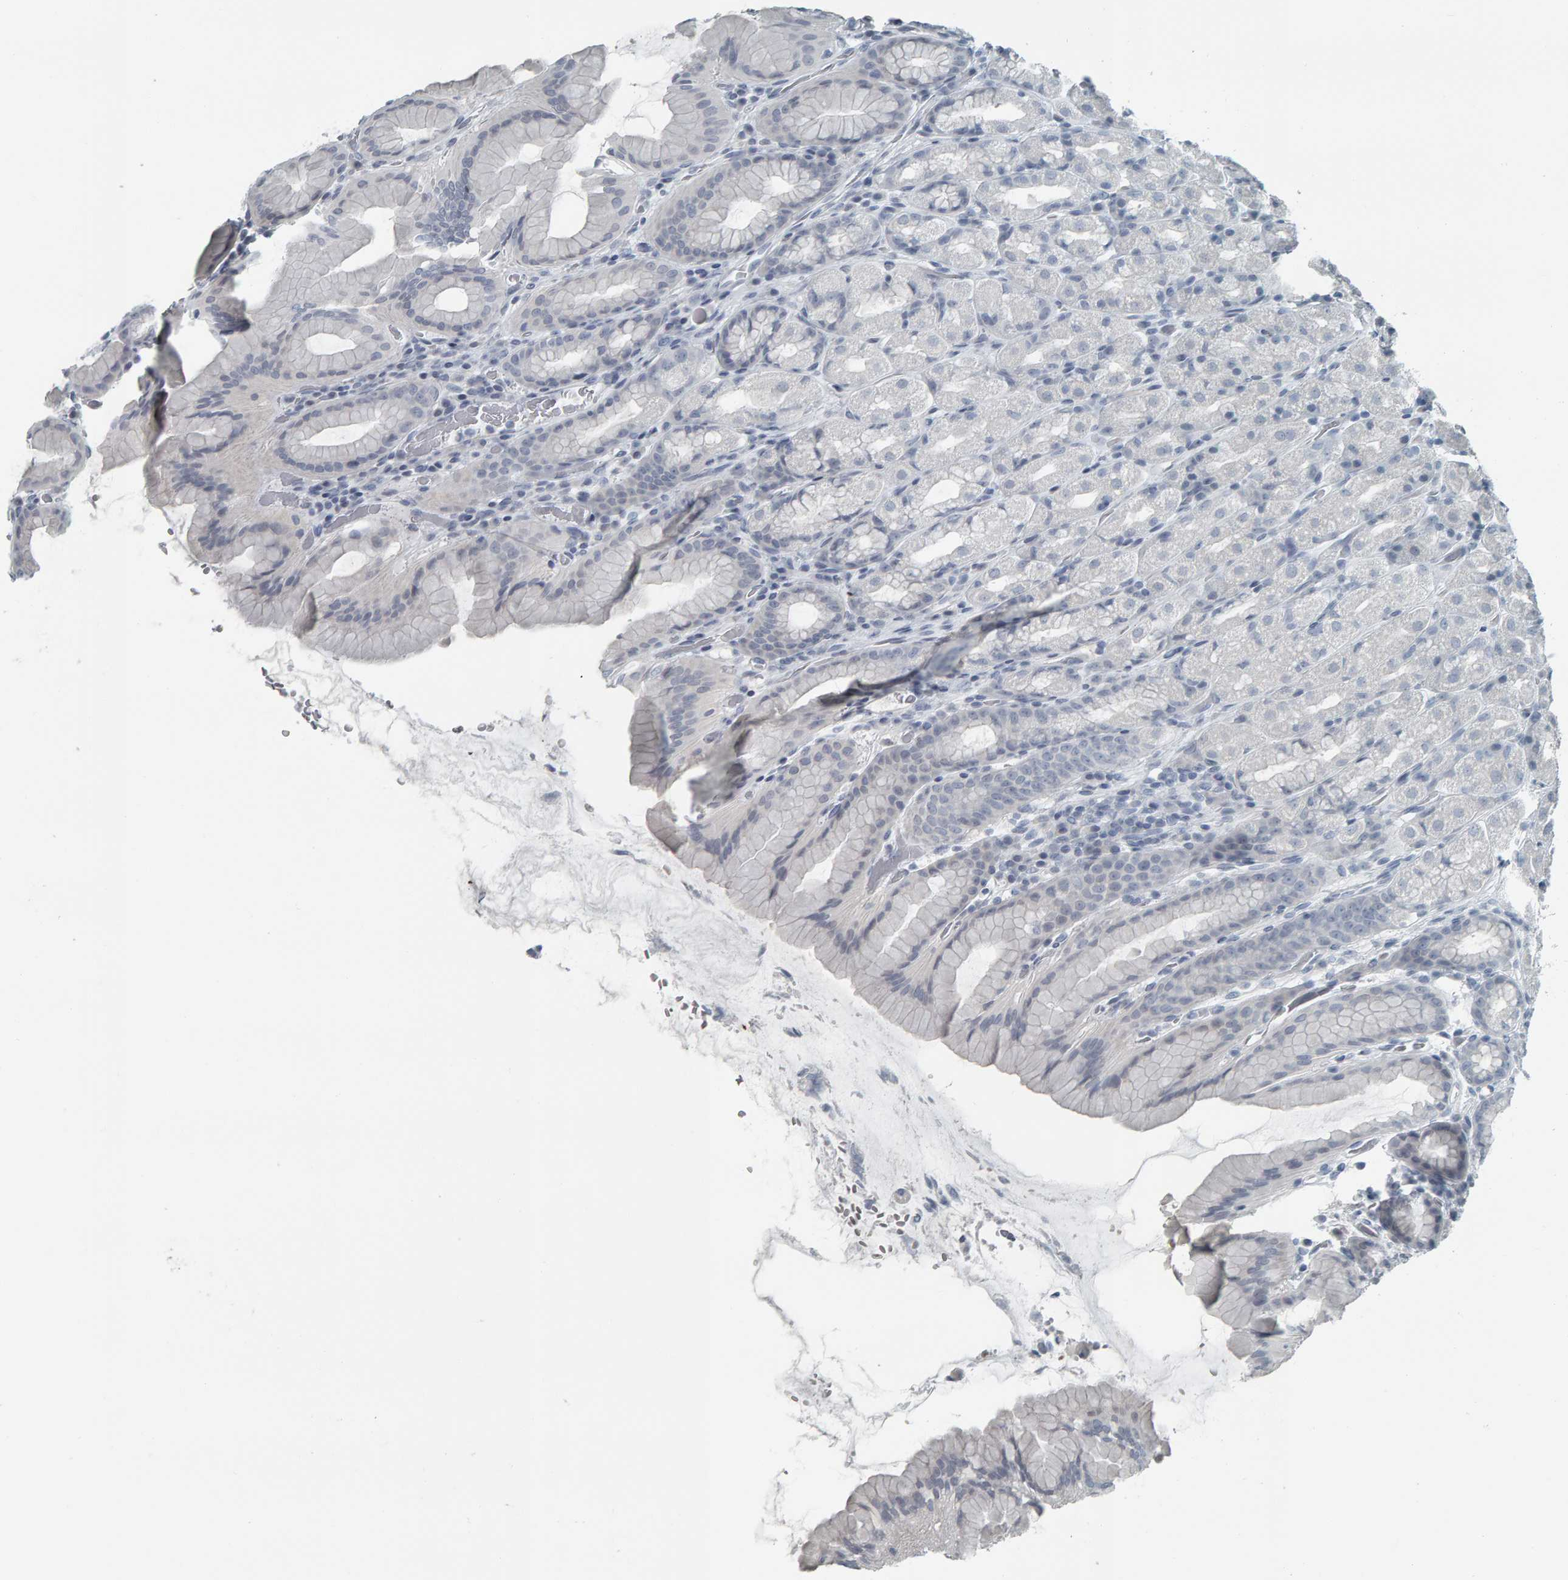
{"staining": {"intensity": "negative", "quantity": "none", "location": "none"}, "tissue": "stomach", "cell_type": "Glandular cells", "image_type": "normal", "snomed": [{"axis": "morphology", "description": "Normal tissue, NOS"}, {"axis": "topography", "description": "Stomach, upper"}], "caption": "Stomach was stained to show a protein in brown. There is no significant staining in glandular cells. Brightfield microscopy of immunohistochemistry (IHC) stained with DAB (brown) and hematoxylin (blue), captured at high magnification.", "gene": "PYY", "patient": {"sex": "male", "age": 68}}